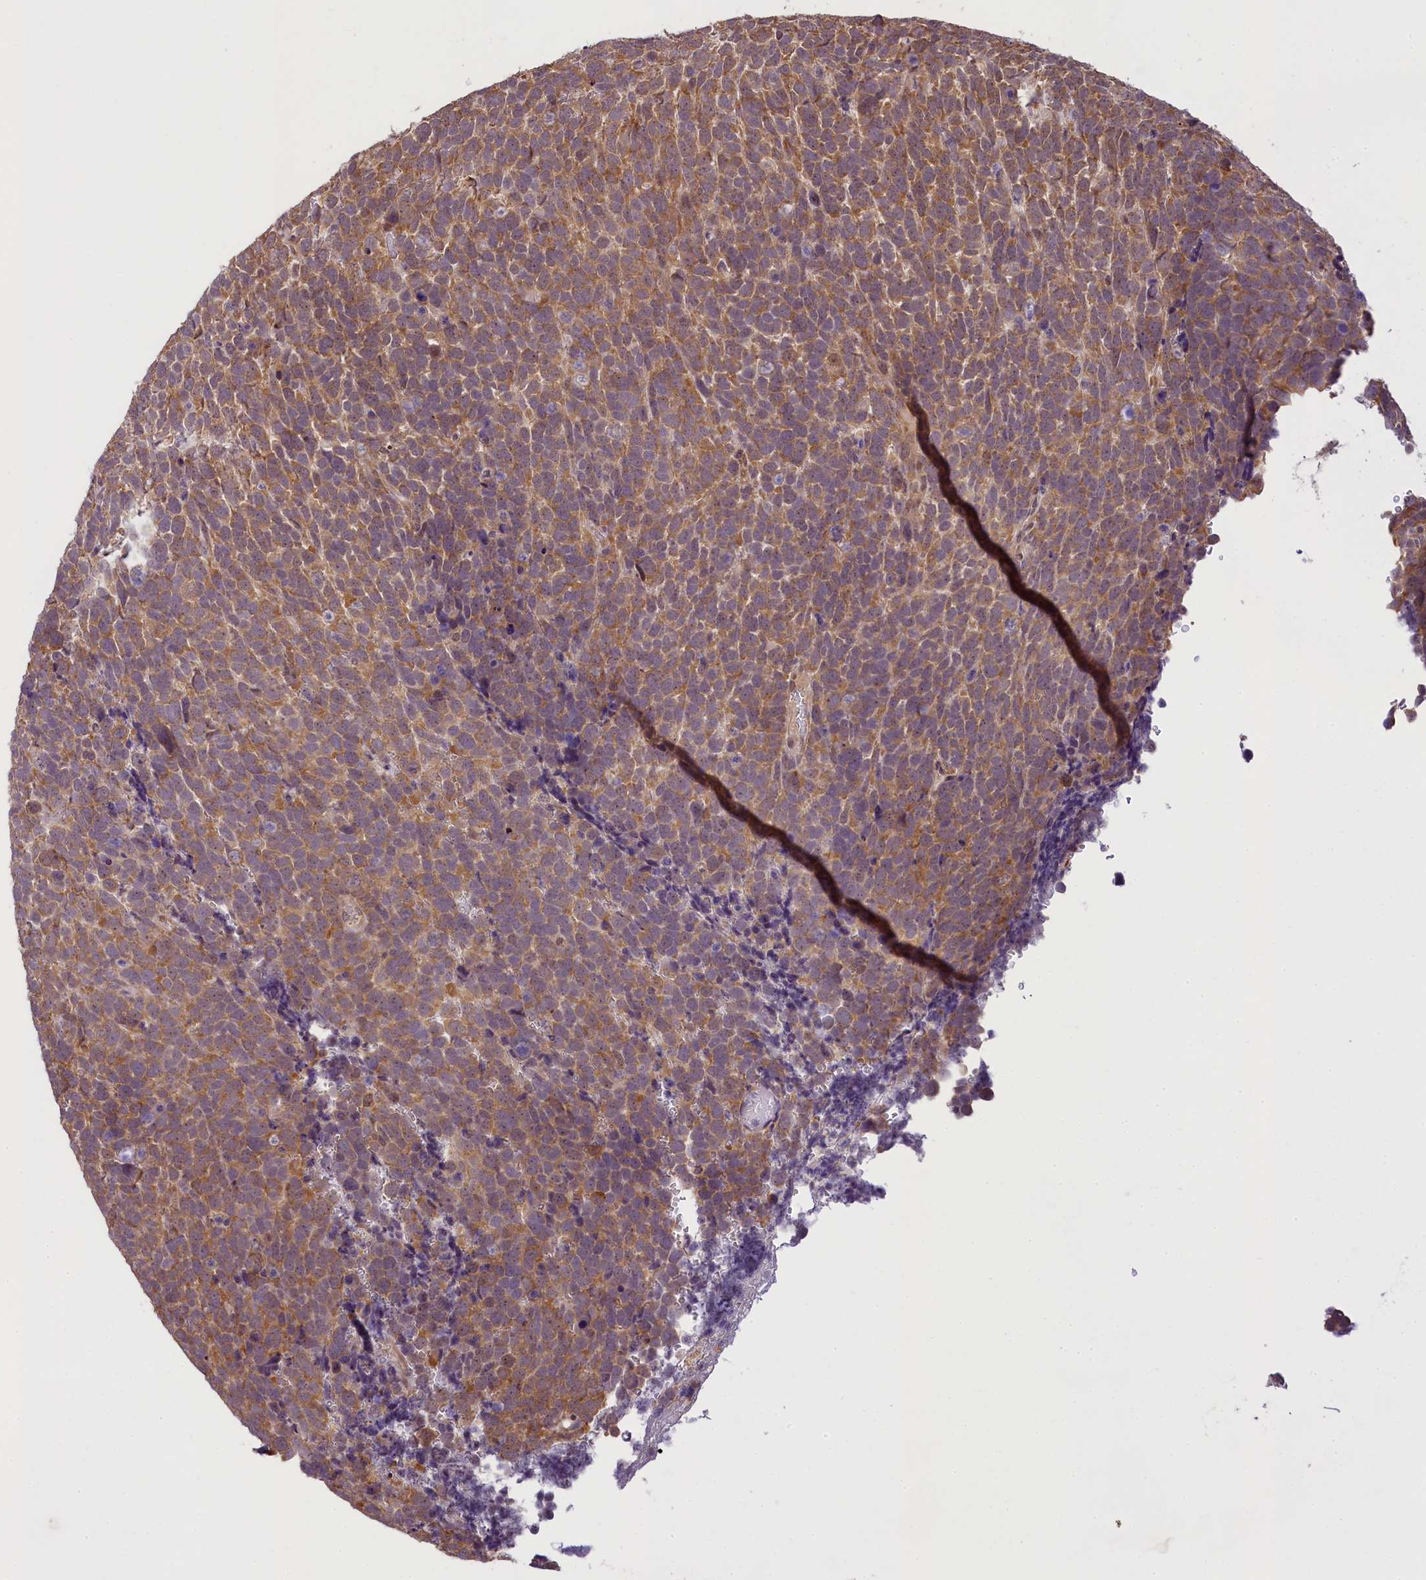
{"staining": {"intensity": "moderate", "quantity": ">75%", "location": "cytoplasmic/membranous"}, "tissue": "urothelial cancer", "cell_type": "Tumor cells", "image_type": "cancer", "snomed": [{"axis": "morphology", "description": "Urothelial carcinoma, High grade"}, {"axis": "topography", "description": "Urinary bladder"}], "caption": "Urothelial cancer was stained to show a protein in brown. There is medium levels of moderate cytoplasmic/membranous expression in approximately >75% of tumor cells.", "gene": "RBBP8", "patient": {"sex": "female", "age": 82}}